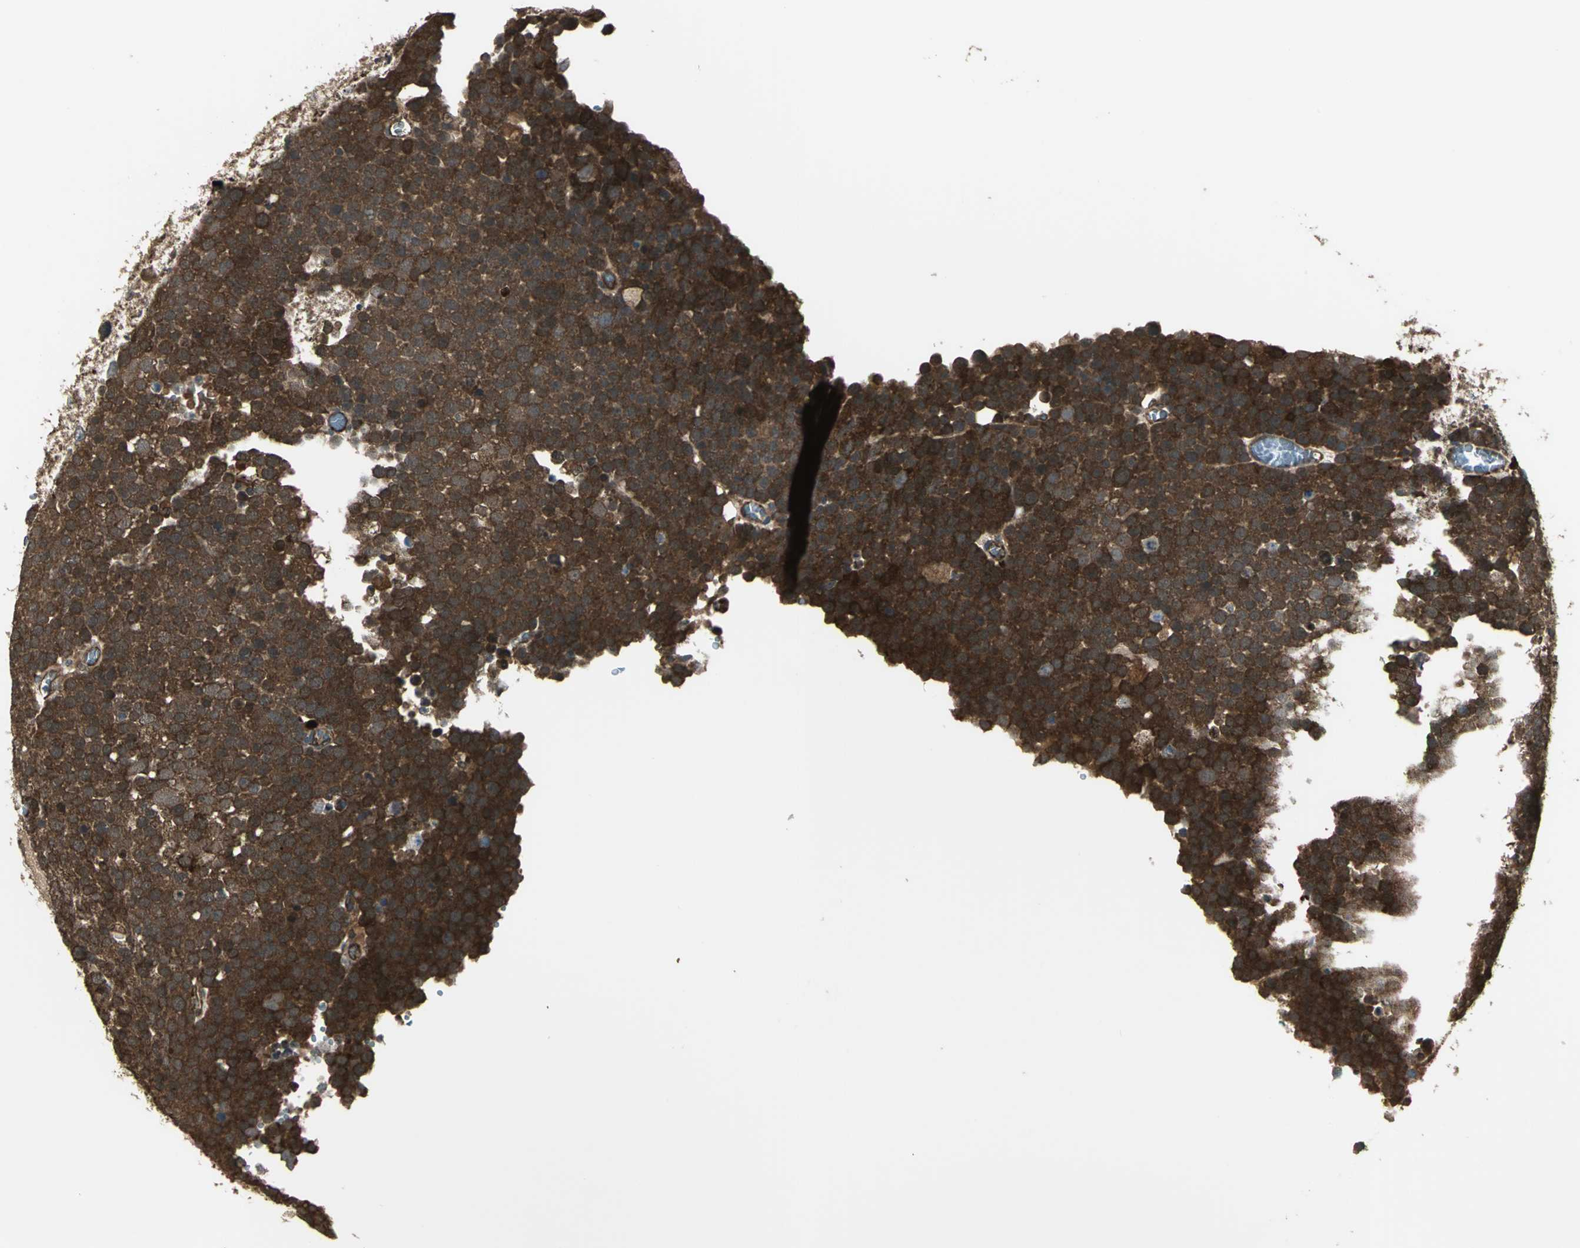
{"staining": {"intensity": "strong", "quantity": ">75%", "location": "cytoplasmic/membranous"}, "tissue": "testis cancer", "cell_type": "Tumor cells", "image_type": "cancer", "snomed": [{"axis": "morphology", "description": "Seminoma, NOS"}, {"axis": "topography", "description": "Testis"}], "caption": "Testis cancer (seminoma) stained for a protein displays strong cytoplasmic/membranous positivity in tumor cells. (Brightfield microscopy of DAB IHC at high magnification).", "gene": "PRXL2B", "patient": {"sex": "male", "age": 71}}